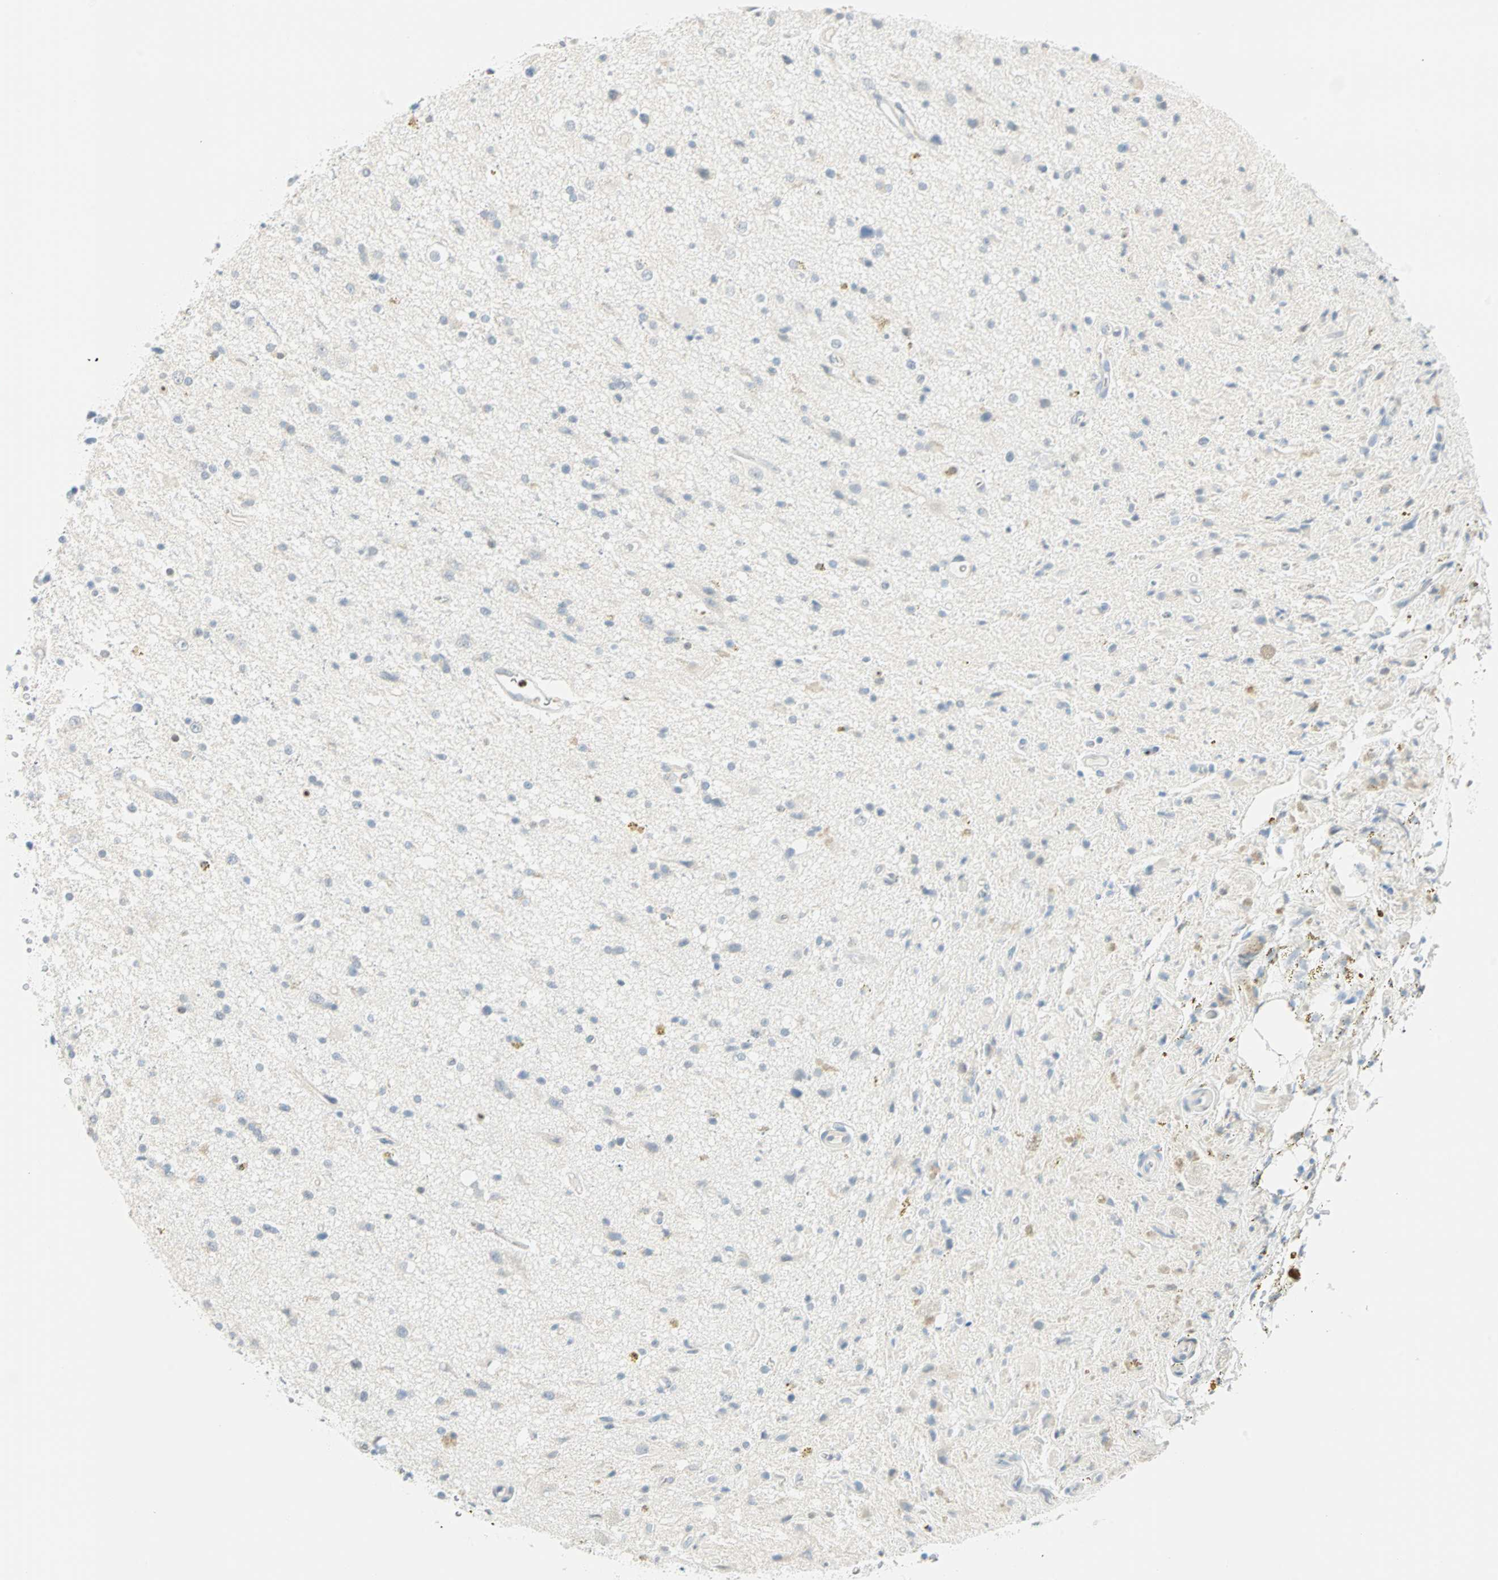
{"staining": {"intensity": "negative", "quantity": "none", "location": "none"}, "tissue": "glioma", "cell_type": "Tumor cells", "image_type": "cancer", "snomed": [{"axis": "morphology", "description": "Glioma, malignant, High grade"}, {"axis": "topography", "description": "Brain"}], "caption": "Human malignant glioma (high-grade) stained for a protein using IHC demonstrates no expression in tumor cells.", "gene": "MLLT10", "patient": {"sex": "male", "age": 33}}